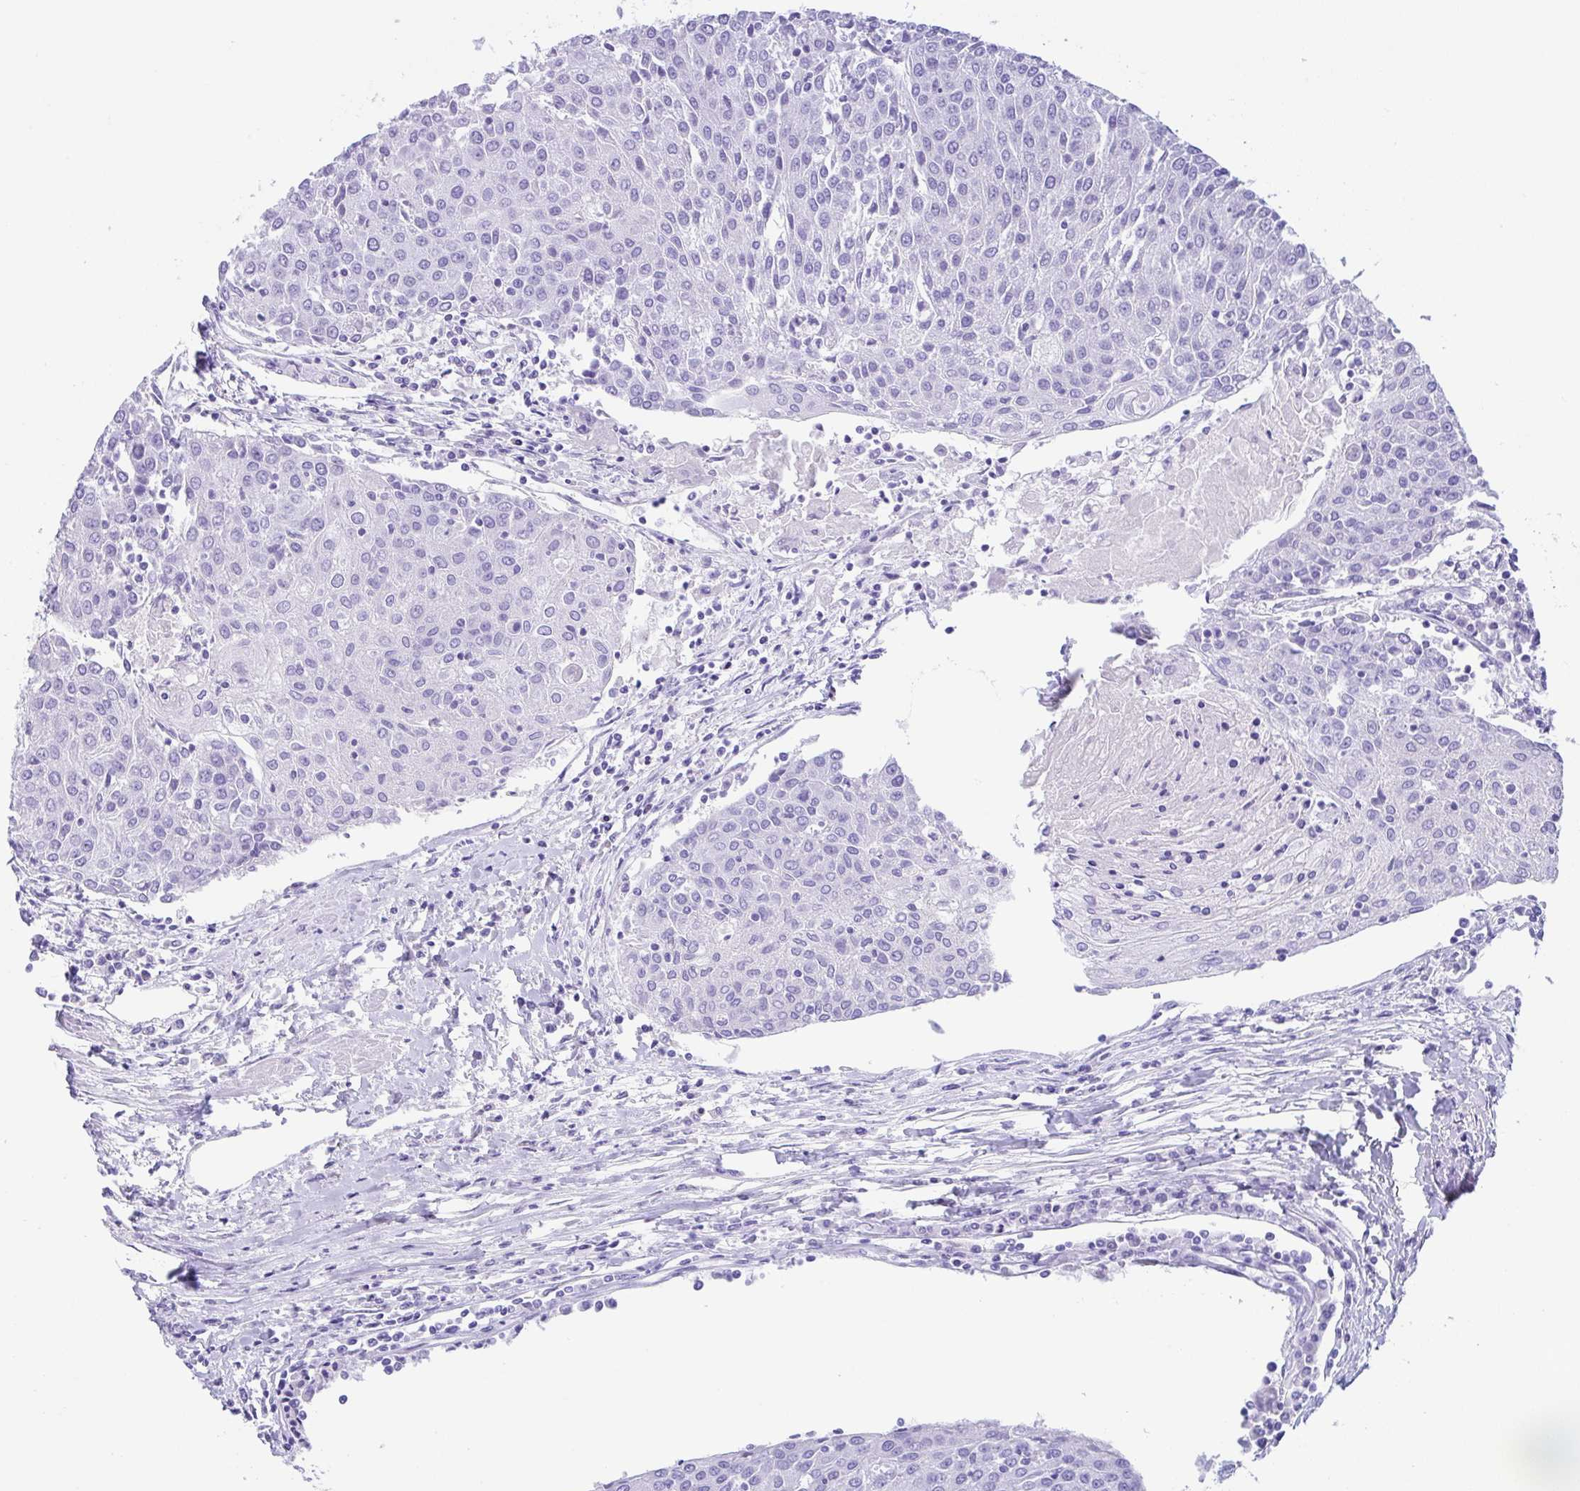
{"staining": {"intensity": "negative", "quantity": "none", "location": "none"}, "tissue": "urothelial cancer", "cell_type": "Tumor cells", "image_type": "cancer", "snomed": [{"axis": "morphology", "description": "Urothelial carcinoma, High grade"}, {"axis": "topography", "description": "Urinary bladder"}], "caption": "Tumor cells are negative for brown protein staining in urothelial cancer. The staining was performed using DAB (3,3'-diaminobenzidine) to visualize the protein expression in brown, while the nuclei were stained in blue with hematoxylin (Magnification: 20x).", "gene": "CPA1", "patient": {"sex": "female", "age": 85}}